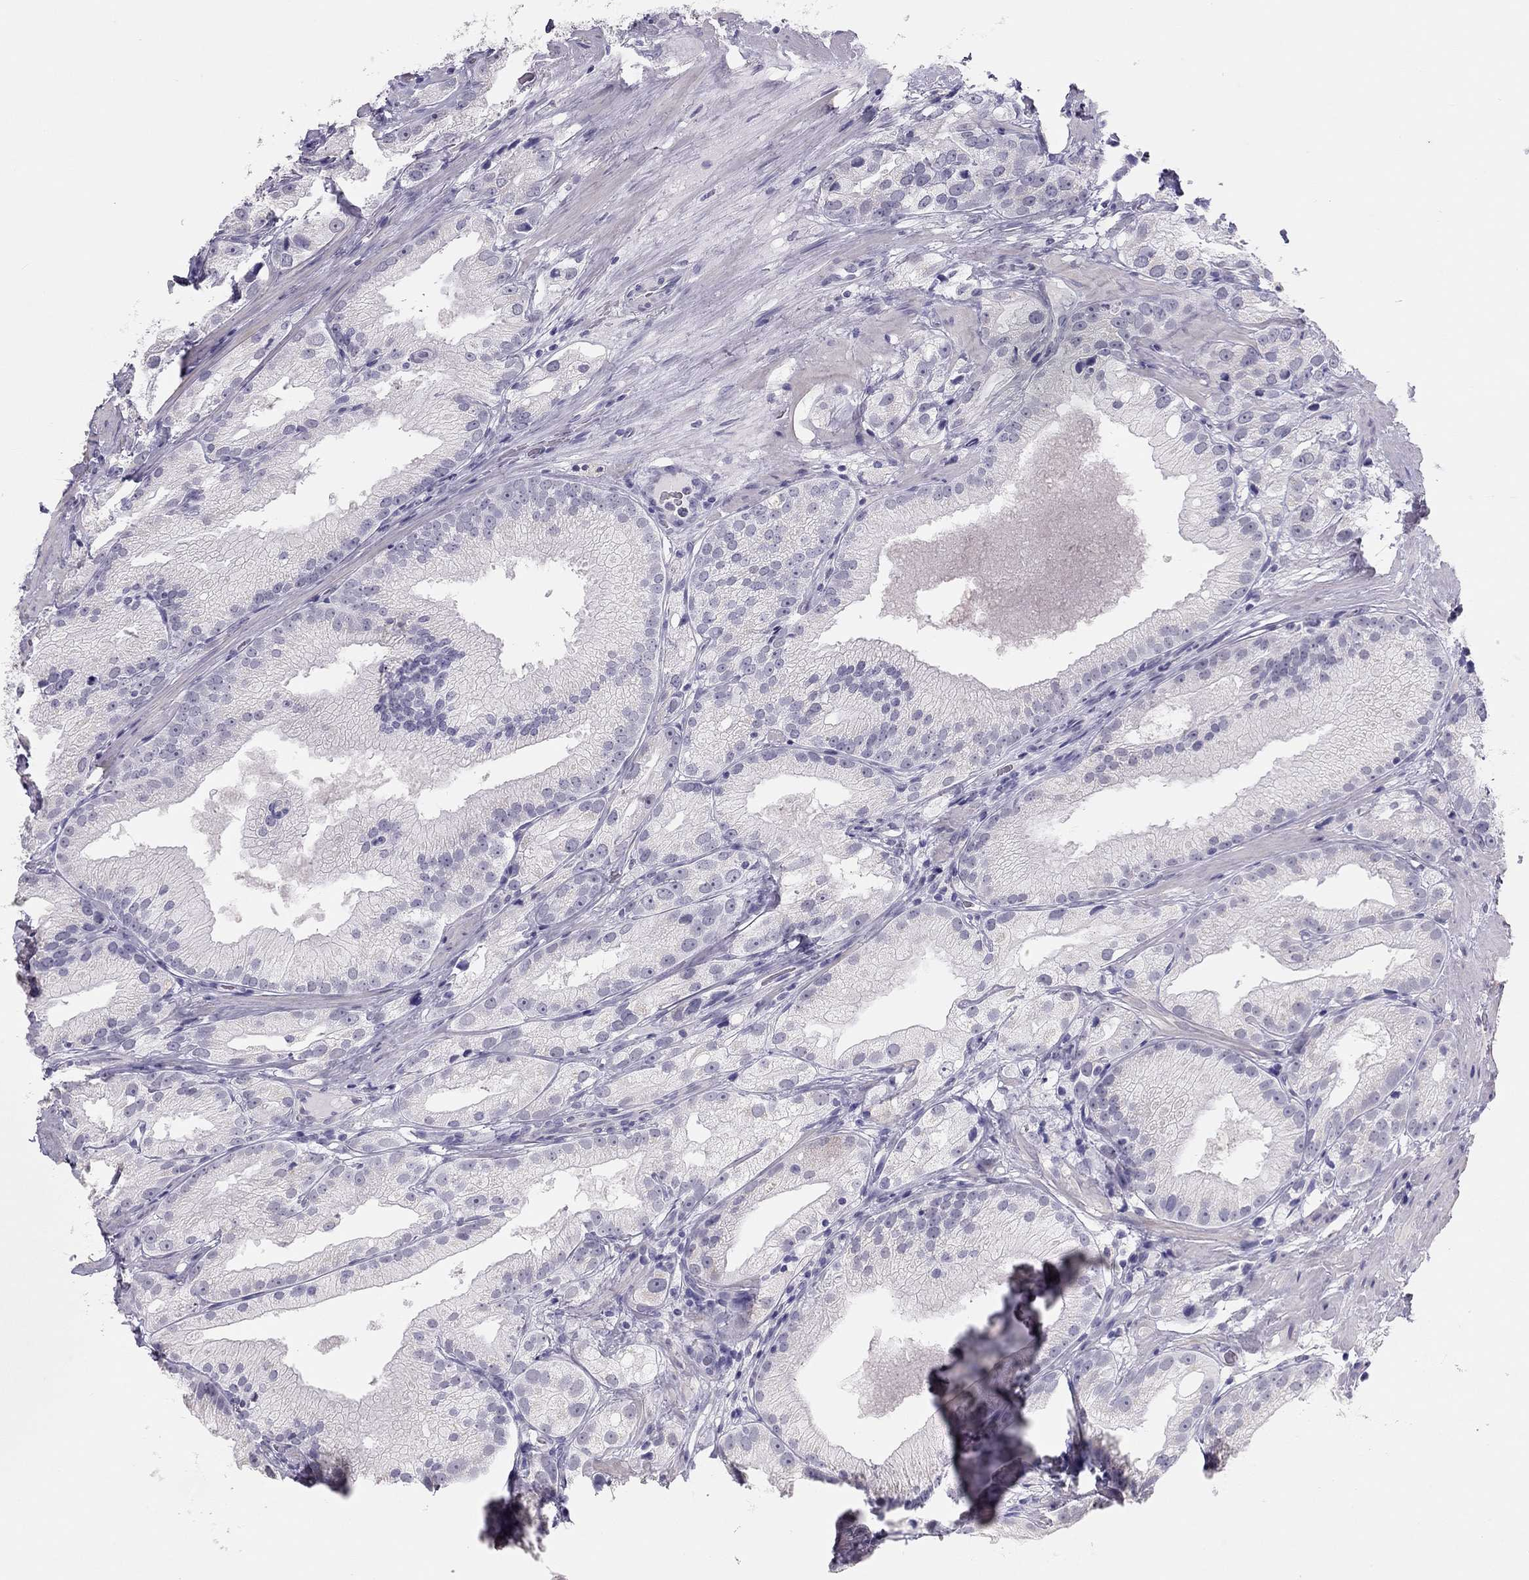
{"staining": {"intensity": "negative", "quantity": "none", "location": "none"}, "tissue": "prostate cancer", "cell_type": "Tumor cells", "image_type": "cancer", "snomed": [{"axis": "morphology", "description": "Adenocarcinoma, High grade"}, {"axis": "topography", "description": "Prostate and seminal vesicle, NOS"}], "caption": "Immunohistochemistry photomicrograph of prostate cancer stained for a protein (brown), which shows no expression in tumor cells. The staining is performed using DAB (3,3'-diaminobenzidine) brown chromogen with nuclei counter-stained in using hematoxylin.", "gene": "SPATA12", "patient": {"sex": "male", "age": 62}}